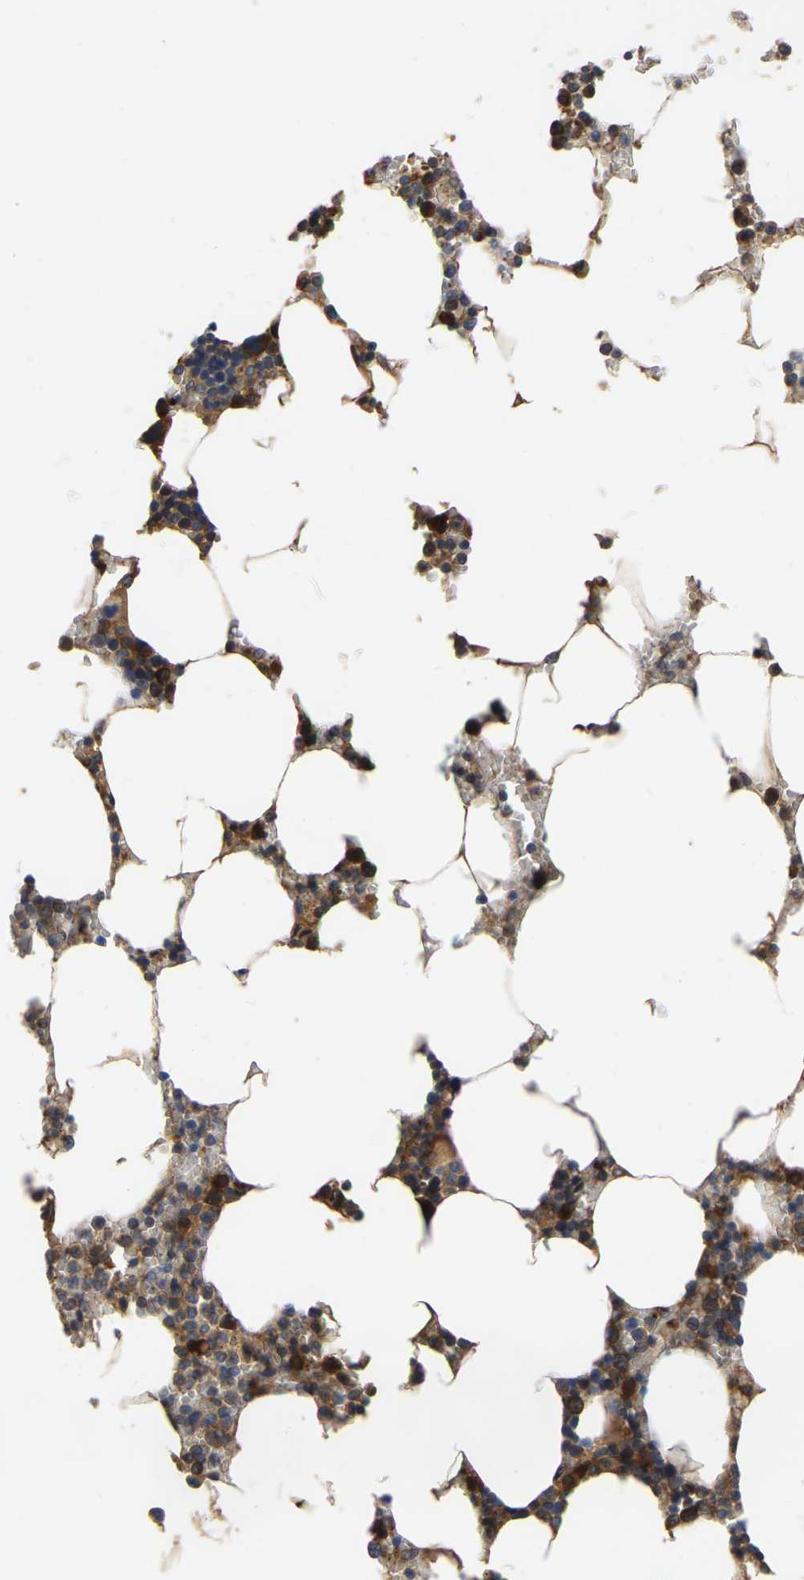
{"staining": {"intensity": "strong", "quantity": "25%-75%", "location": "cytoplasmic/membranous"}, "tissue": "bone marrow", "cell_type": "Hematopoietic cells", "image_type": "normal", "snomed": [{"axis": "morphology", "description": "Normal tissue, NOS"}, {"axis": "topography", "description": "Bone marrow"}], "caption": "Strong cytoplasmic/membranous staining for a protein is seen in about 25%-75% of hematopoietic cells of unremarkable bone marrow using immunohistochemistry (IHC).", "gene": "GARS1", "patient": {"sex": "male", "age": 70}}